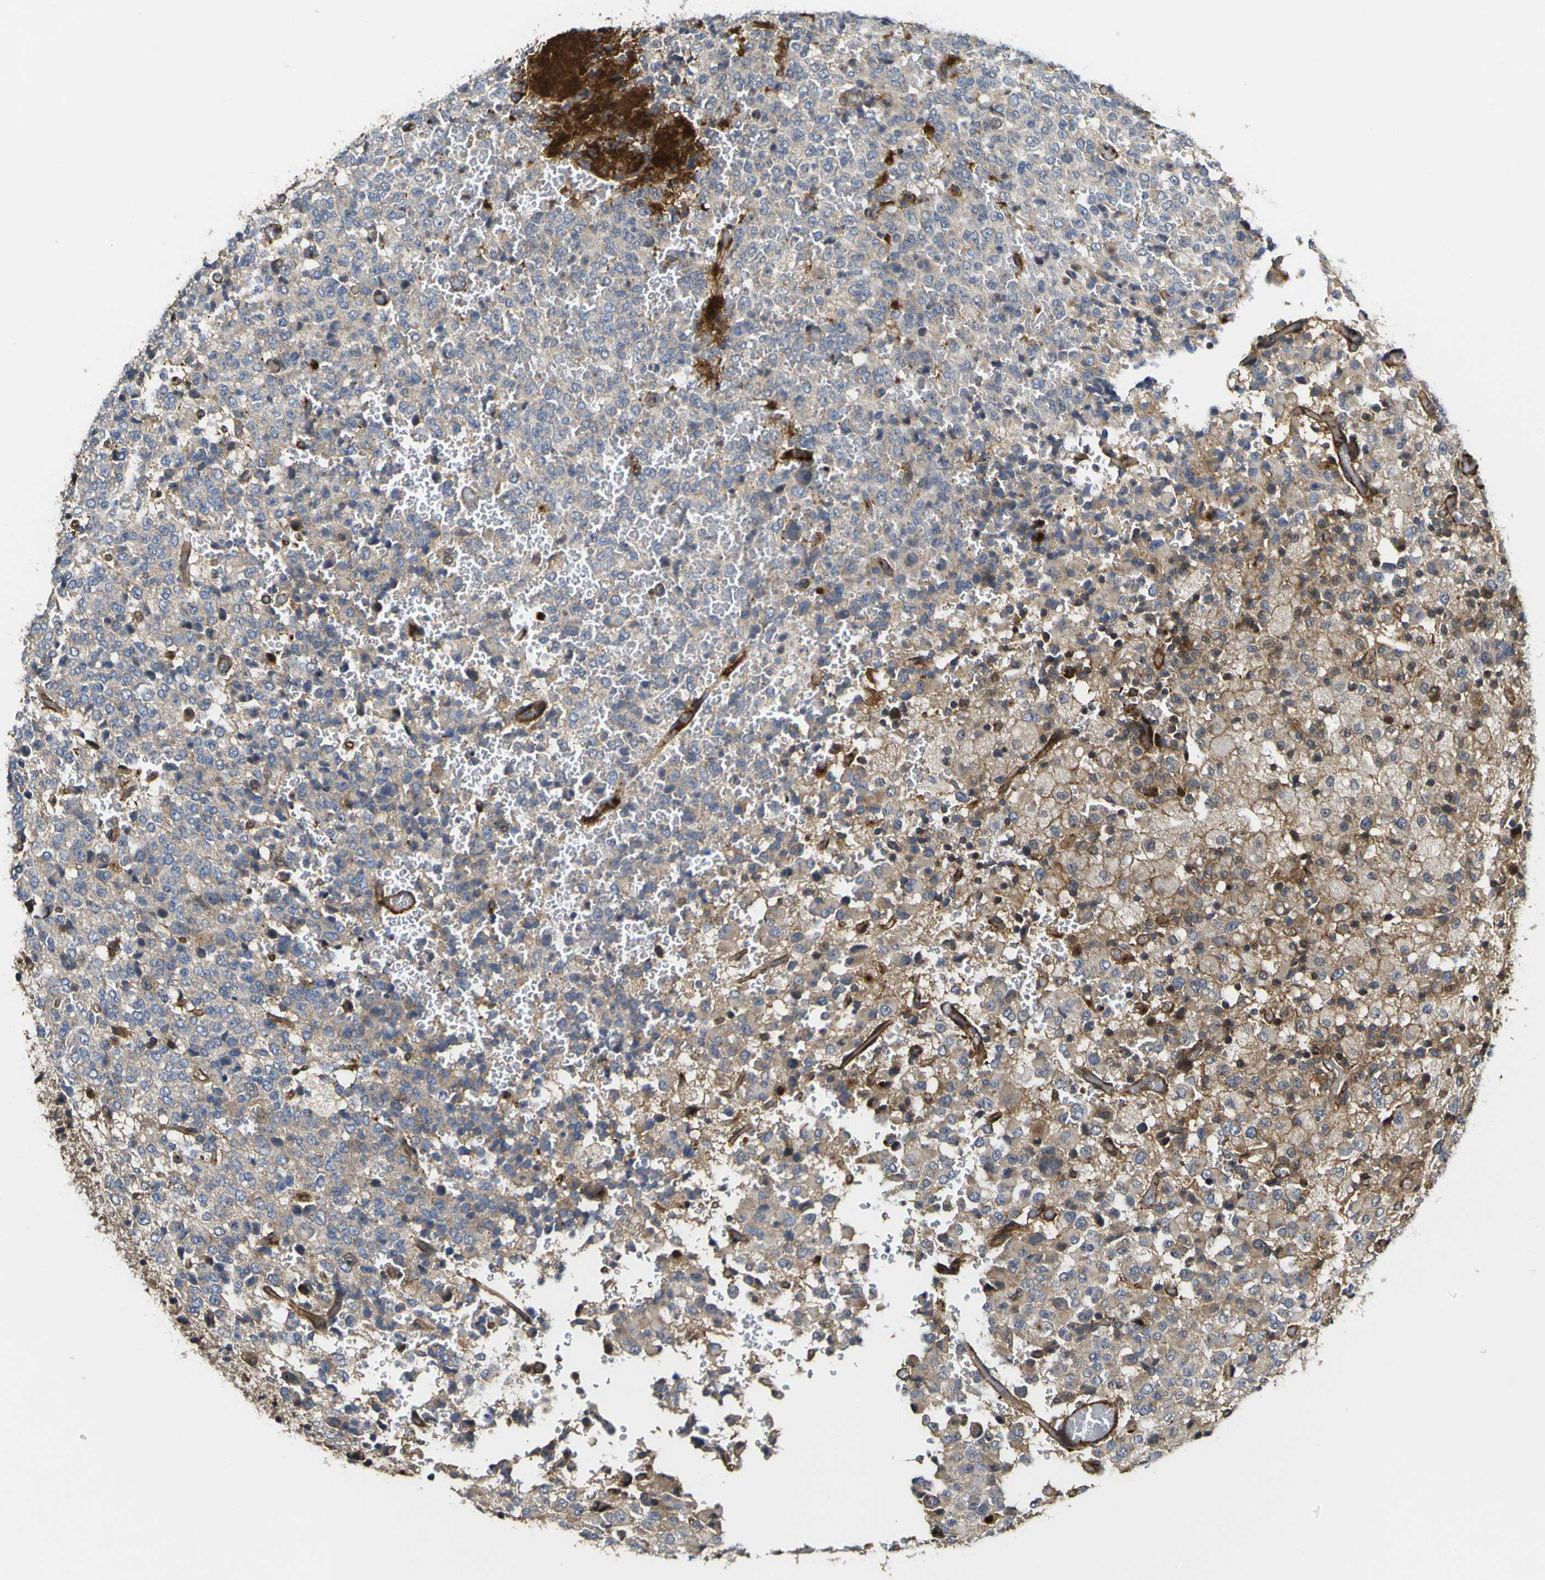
{"staining": {"intensity": "weak", "quantity": "25%-75%", "location": "cytoplasmic/membranous"}, "tissue": "glioma", "cell_type": "Tumor cells", "image_type": "cancer", "snomed": [{"axis": "morphology", "description": "Glioma, malignant, High grade"}, {"axis": "topography", "description": "pancreas cauda"}], "caption": "Protein staining displays weak cytoplasmic/membranous expression in approximately 25%-75% of tumor cells in glioma.", "gene": "ECE1", "patient": {"sex": "male", "age": 60}}